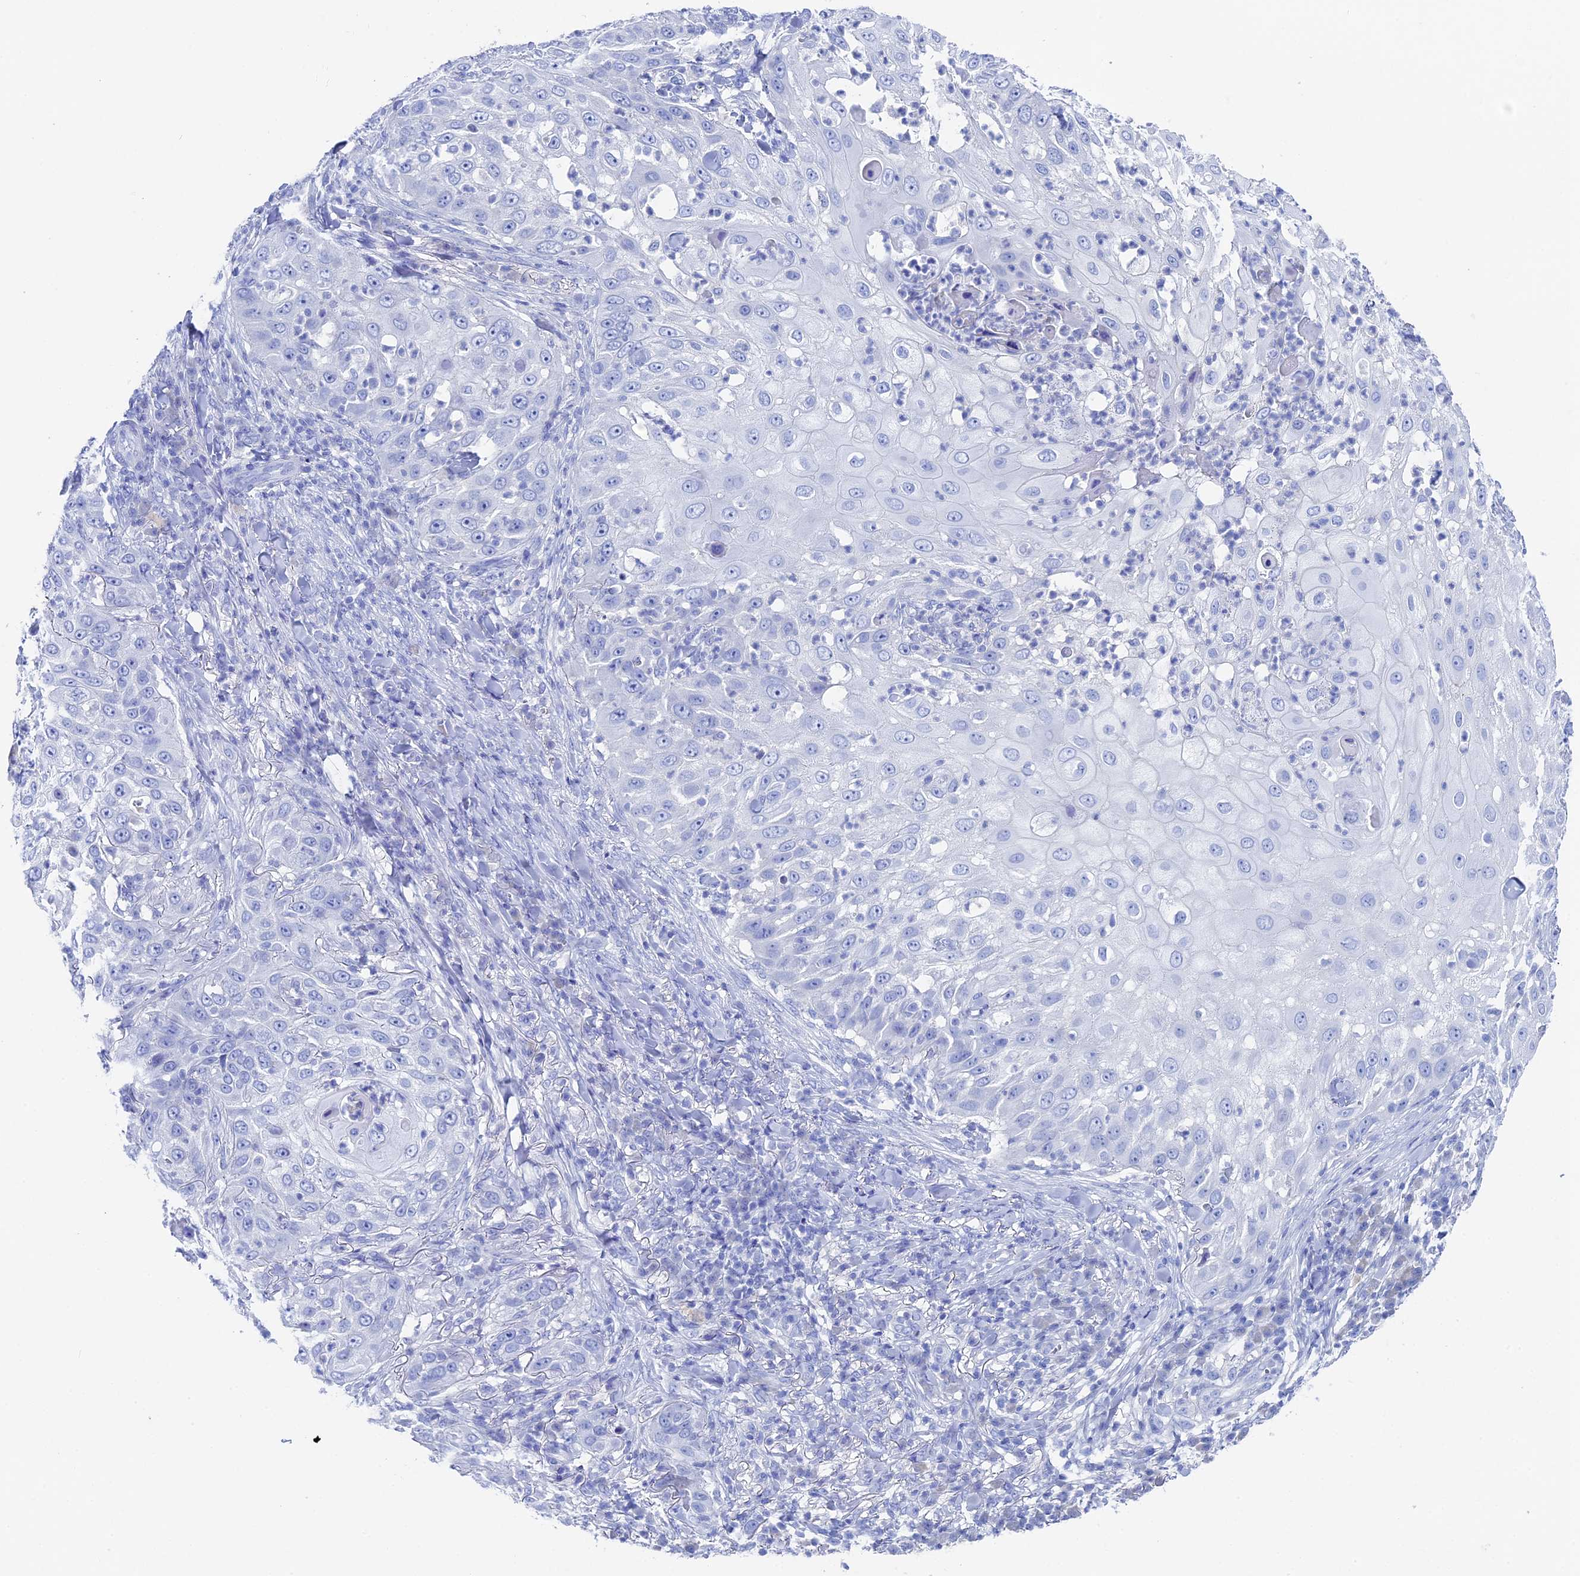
{"staining": {"intensity": "negative", "quantity": "none", "location": "none"}, "tissue": "skin cancer", "cell_type": "Tumor cells", "image_type": "cancer", "snomed": [{"axis": "morphology", "description": "Squamous cell carcinoma, NOS"}, {"axis": "topography", "description": "Skin"}], "caption": "IHC micrograph of neoplastic tissue: human squamous cell carcinoma (skin) stained with DAB shows no significant protein positivity in tumor cells. (Stains: DAB immunohistochemistry with hematoxylin counter stain, Microscopy: brightfield microscopy at high magnification).", "gene": "UNC119", "patient": {"sex": "female", "age": 44}}